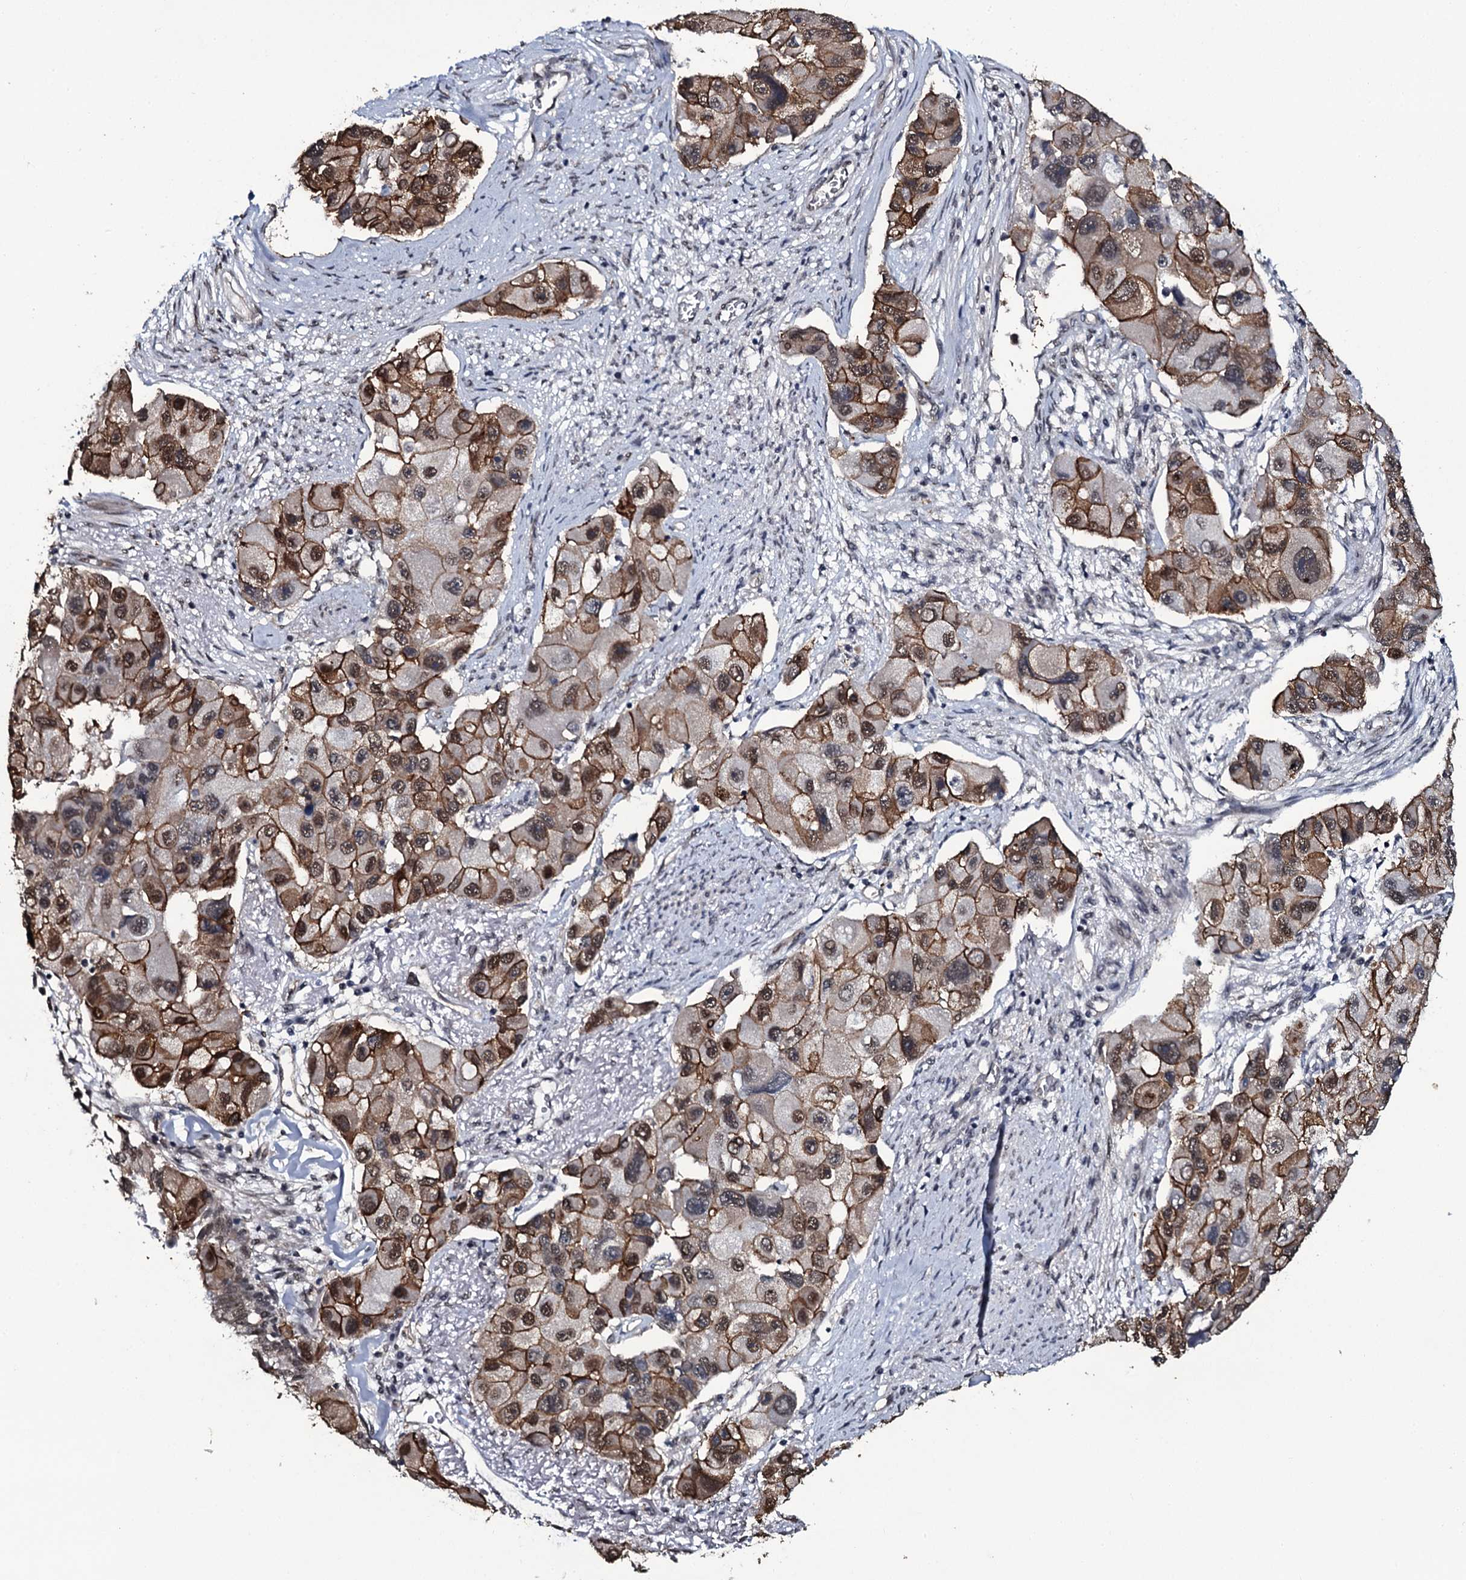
{"staining": {"intensity": "moderate", "quantity": ">75%", "location": "cytoplasmic/membranous,nuclear"}, "tissue": "lung cancer", "cell_type": "Tumor cells", "image_type": "cancer", "snomed": [{"axis": "morphology", "description": "Adenocarcinoma, NOS"}, {"axis": "topography", "description": "Lung"}], "caption": "Immunohistochemical staining of human lung cancer displays medium levels of moderate cytoplasmic/membranous and nuclear protein positivity in about >75% of tumor cells. (brown staining indicates protein expression, while blue staining denotes nuclei).", "gene": "SH2D4B", "patient": {"sex": "female", "age": 54}}